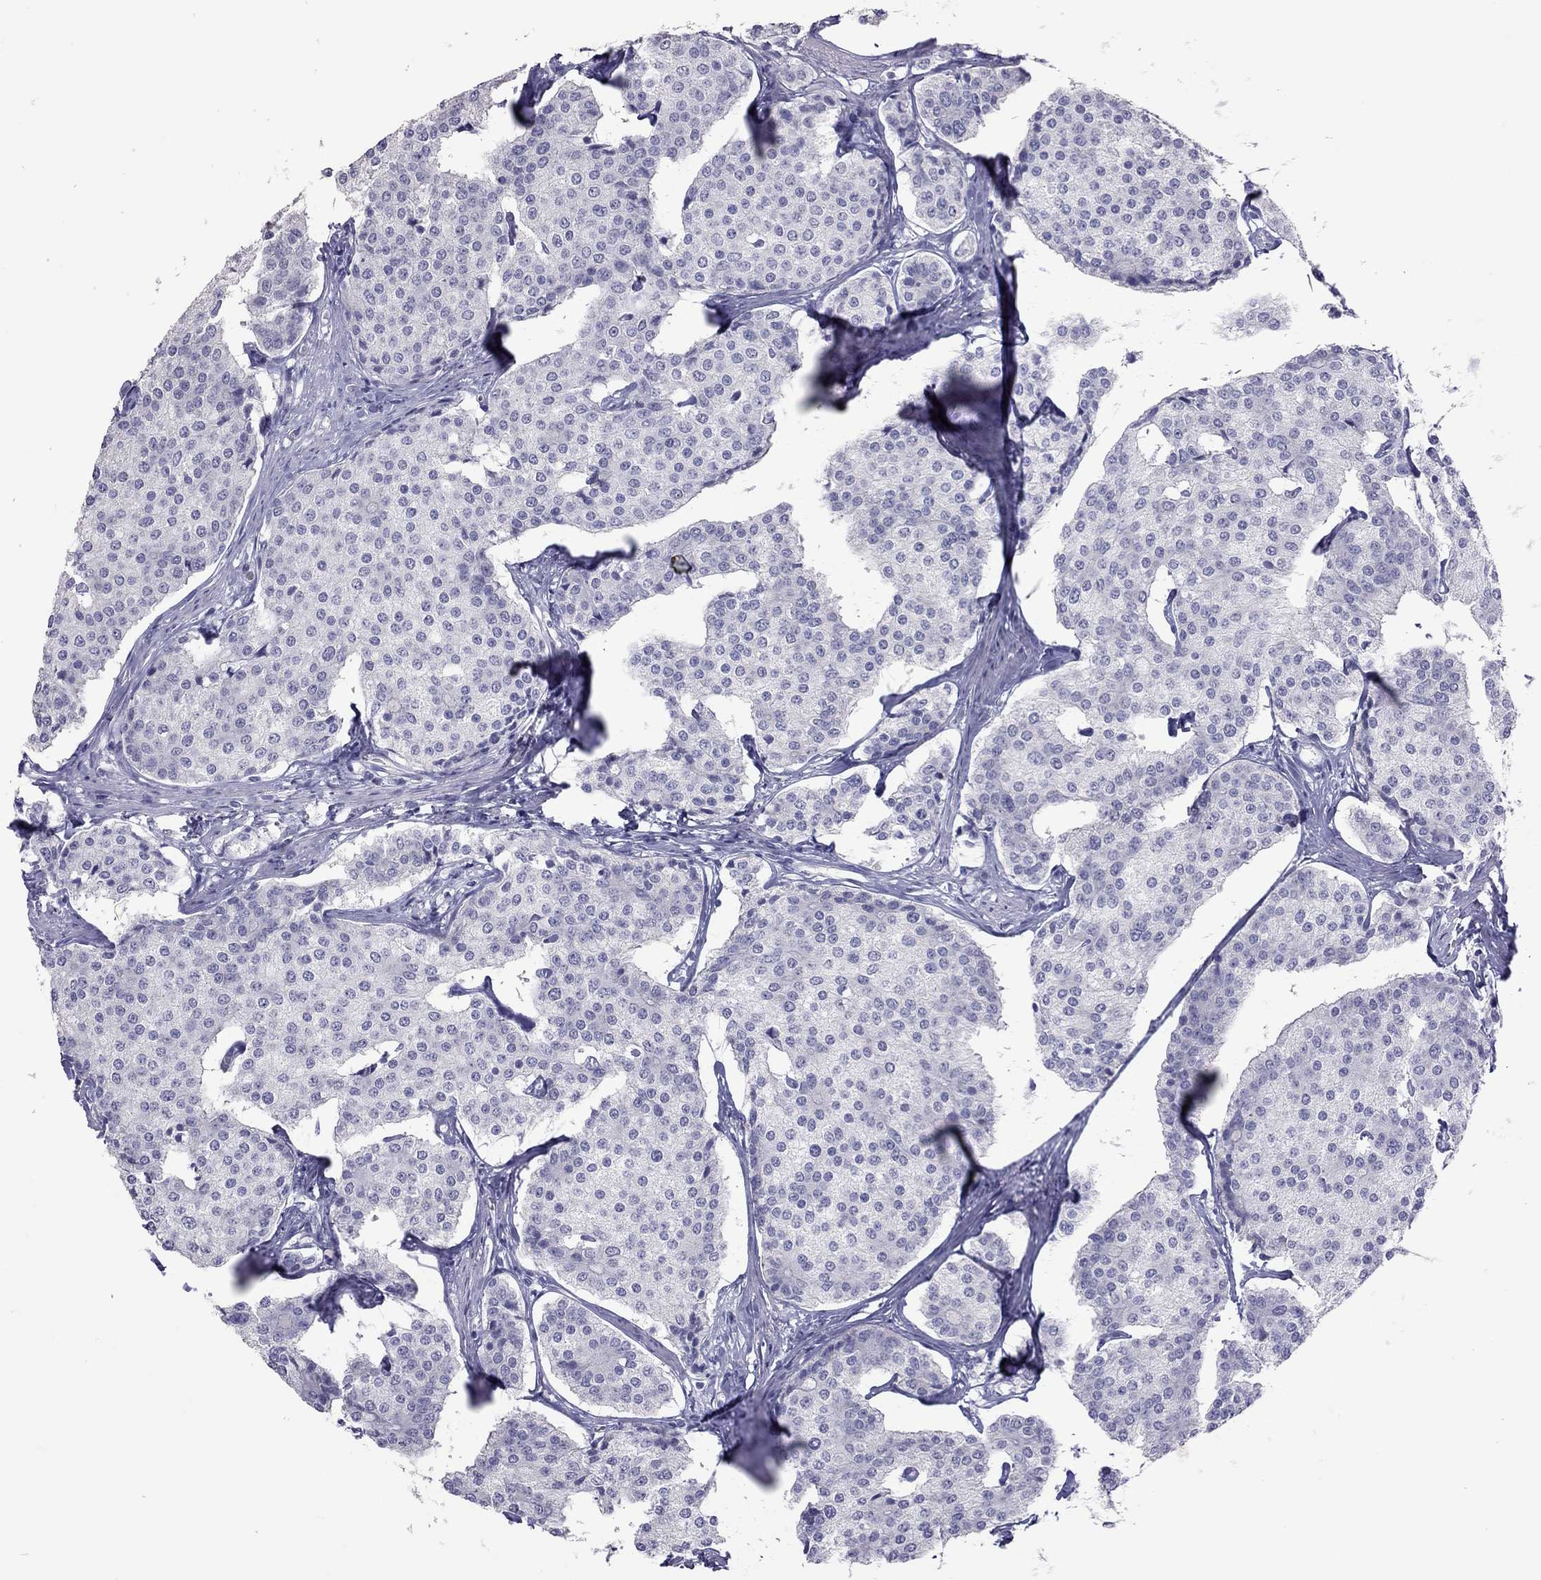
{"staining": {"intensity": "negative", "quantity": "none", "location": "none"}, "tissue": "carcinoid", "cell_type": "Tumor cells", "image_type": "cancer", "snomed": [{"axis": "morphology", "description": "Carcinoid, malignant, NOS"}, {"axis": "topography", "description": "Small intestine"}], "caption": "The histopathology image displays no staining of tumor cells in malignant carcinoid.", "gene": "MUC16", "patient": {"sex": "female", "age": 65}}